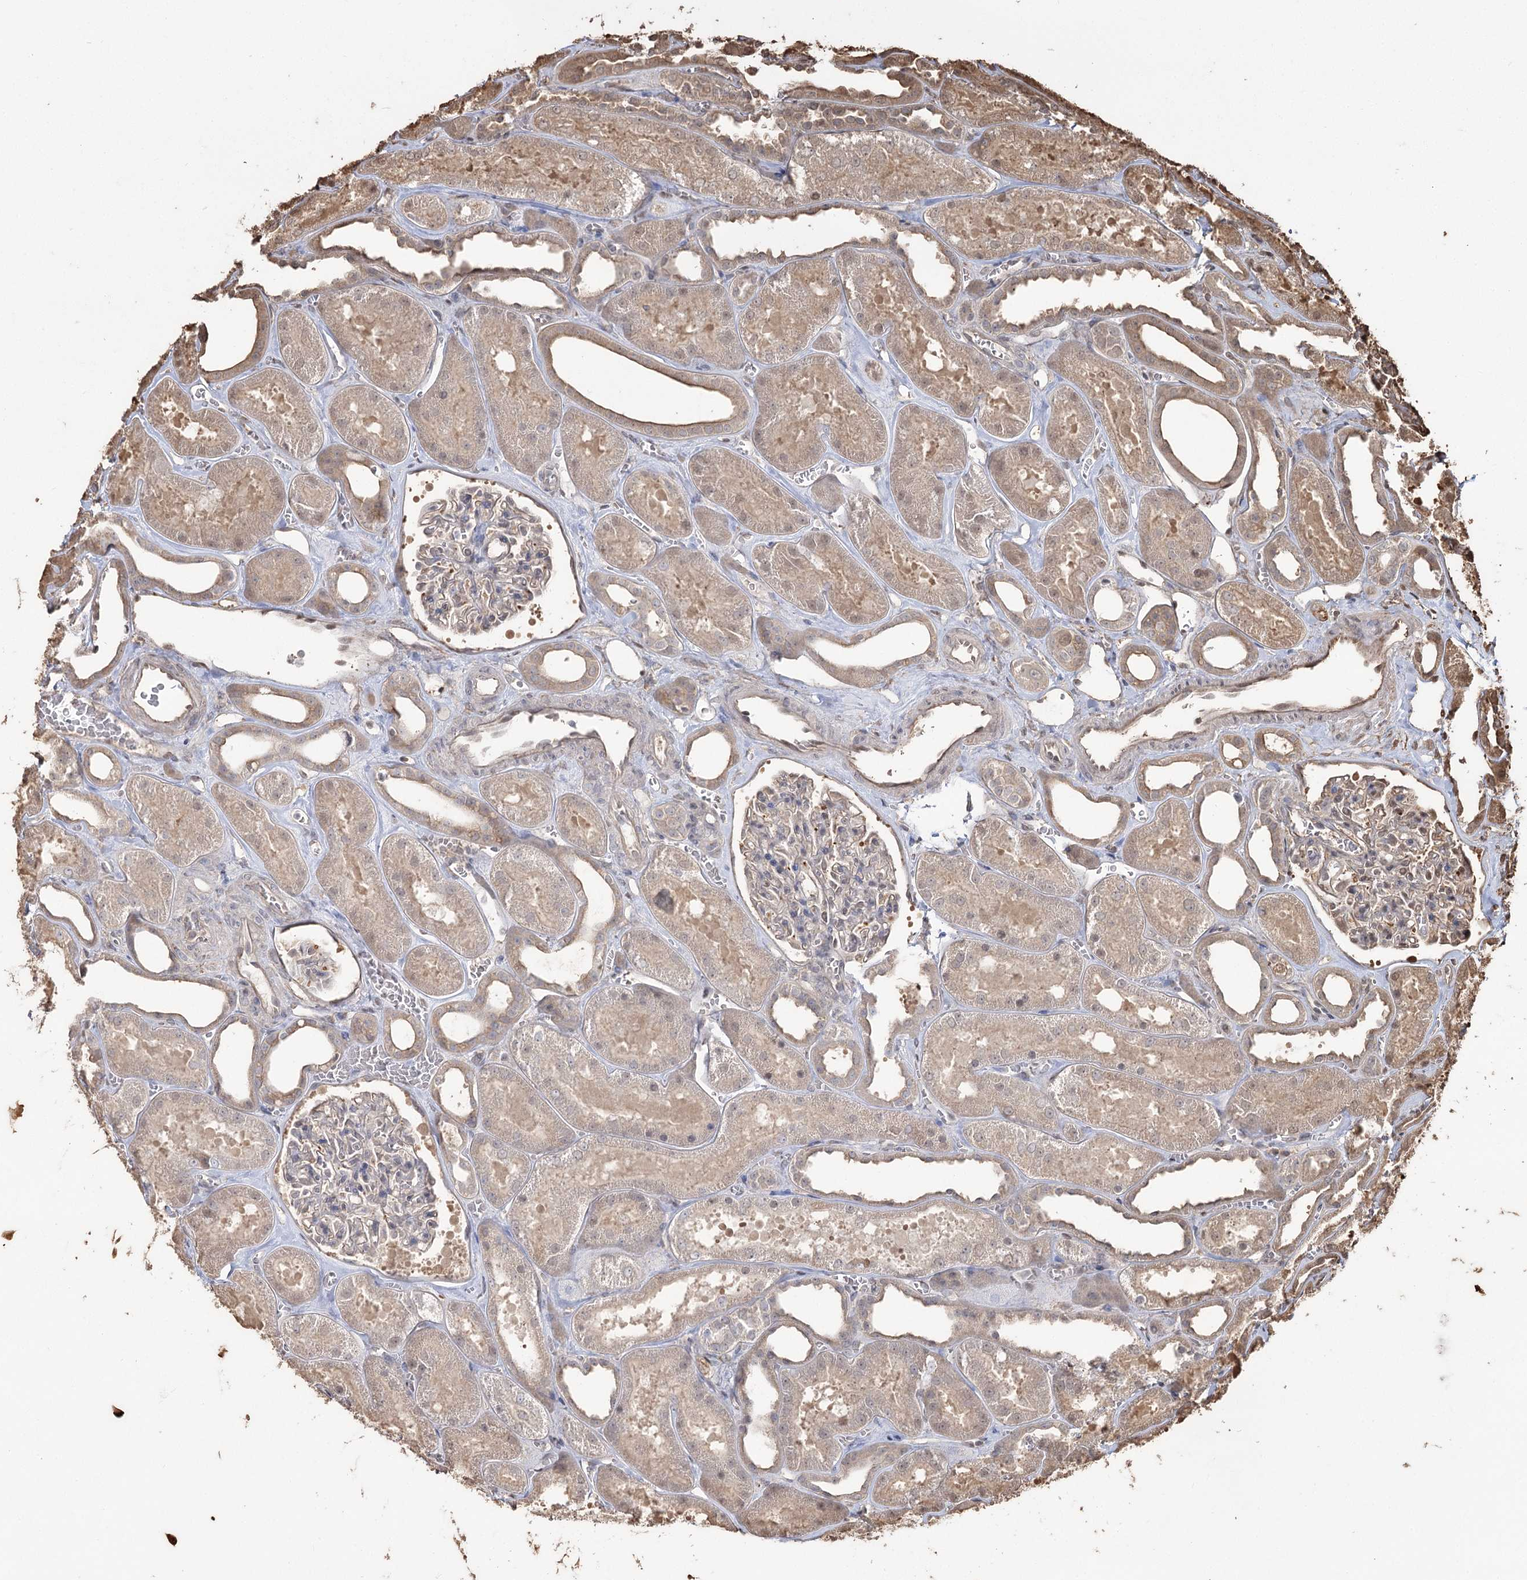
{"staining": {"intensity": "weak", "quantity": "<25%", "location": "cytoplasmic/membranous"}, "tissue": "kidney", "cell_type": "Cells in glomeruli", "image_type": "normal", "snomed": [{"axis": "morphology", "description": "Normal tissue, NOS"}, {"axis": "morphology", "description": "Adenocarcinoma, NOS"}, {"axis": "topography", "description": "Kidney"}], "caption": "A photomicrograph of kidney stained for a protein demonstrates no brown staining in cells in glomeruli.", "gene": "PLCH1", "patient": {"sex": "female", "age": 68}}